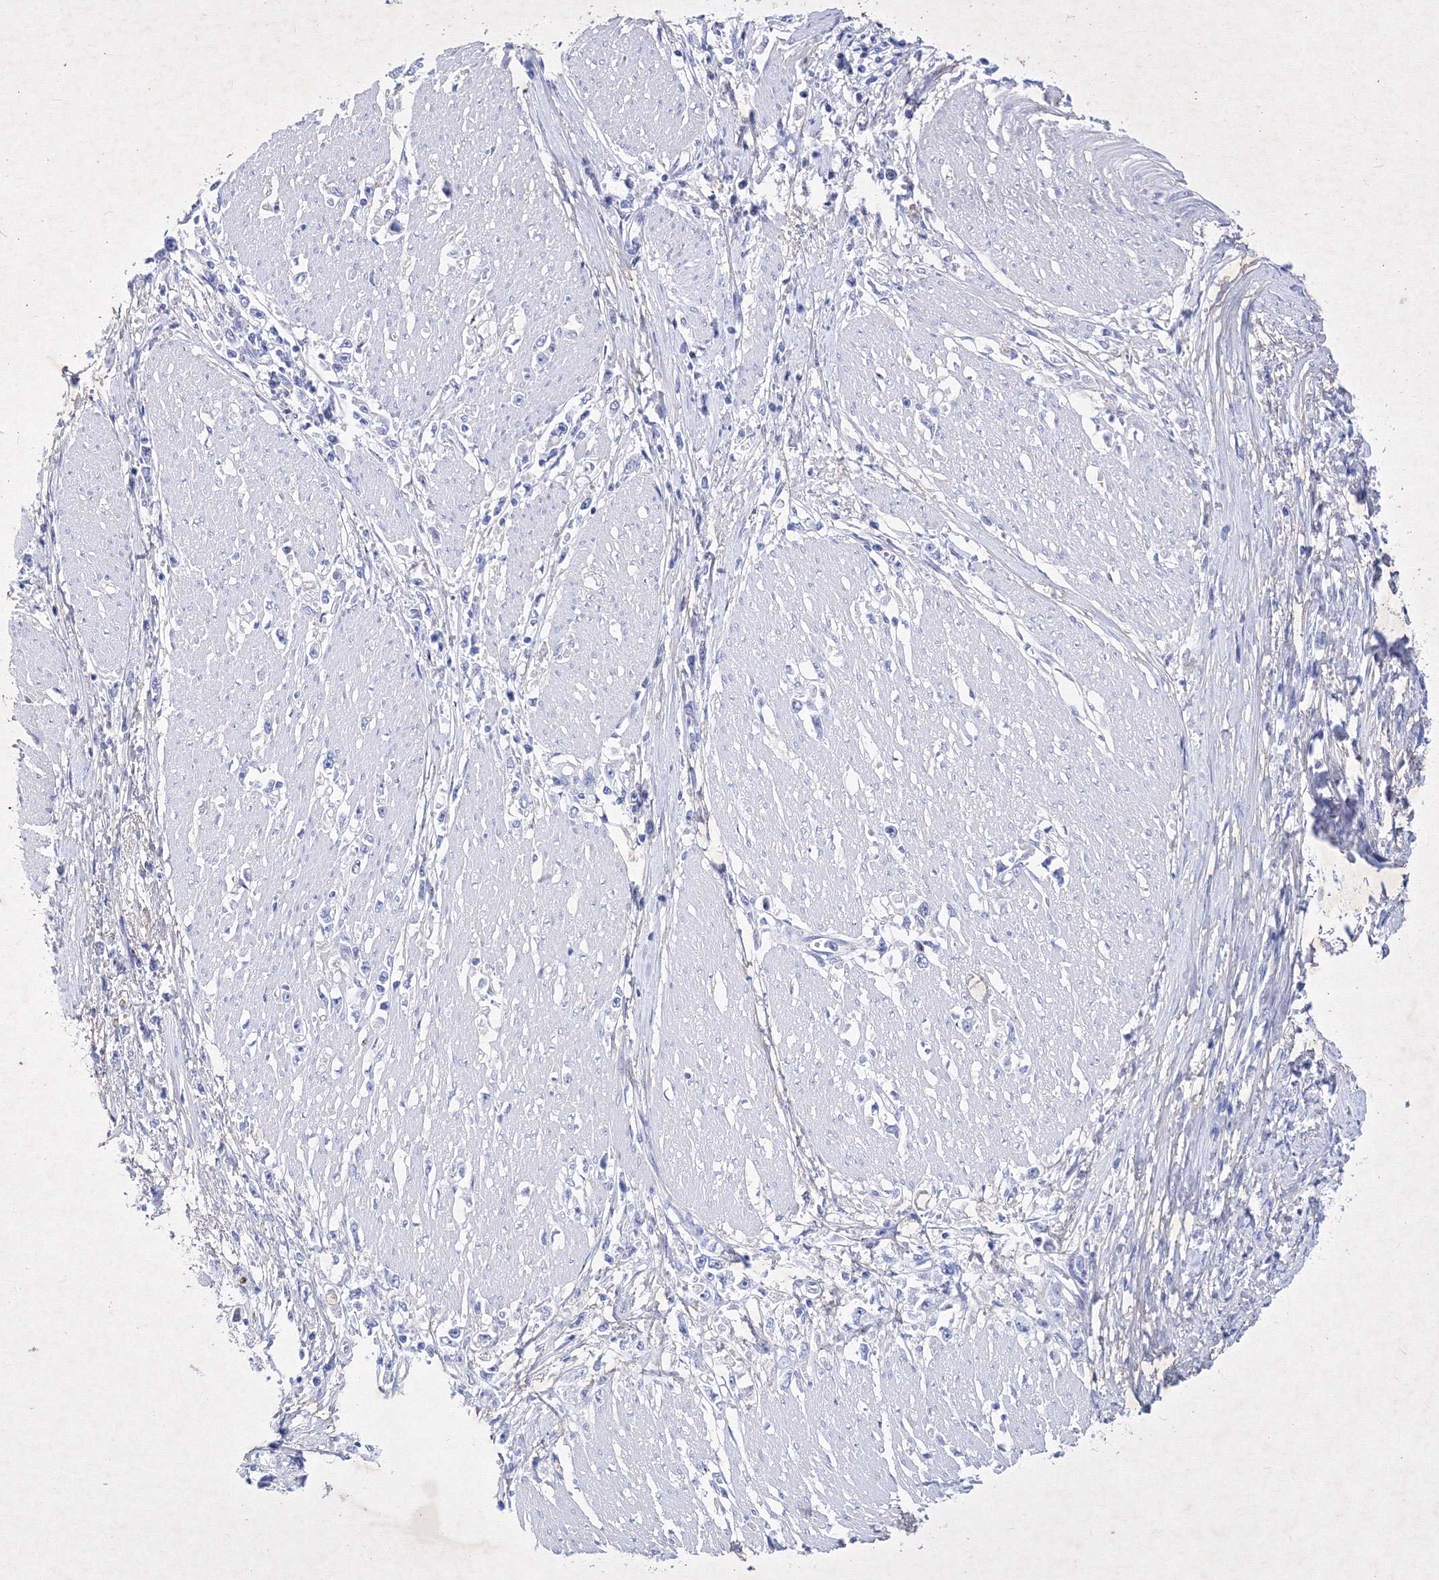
{"staining": {"intensity": "negative", "quantity": "none", "location": "none"}, "tissue": "stomach cancer", "cell_type": "Tumor cells", "image_type": "cancer", "snomed": [{"axis": "morphology", "description": "Adenocarcinoma, NOS"}, {"axis": "topography", "description": "Stomach"}], "caption": "This histopathology image is of stomach adenocarcinoma stained with IHC to label a protein in brown with the nuclei are counter-stained blue. There is no staining in tumor cells.", "gene": "GPN1", "patient": {"sex": "female", "age": 59}}